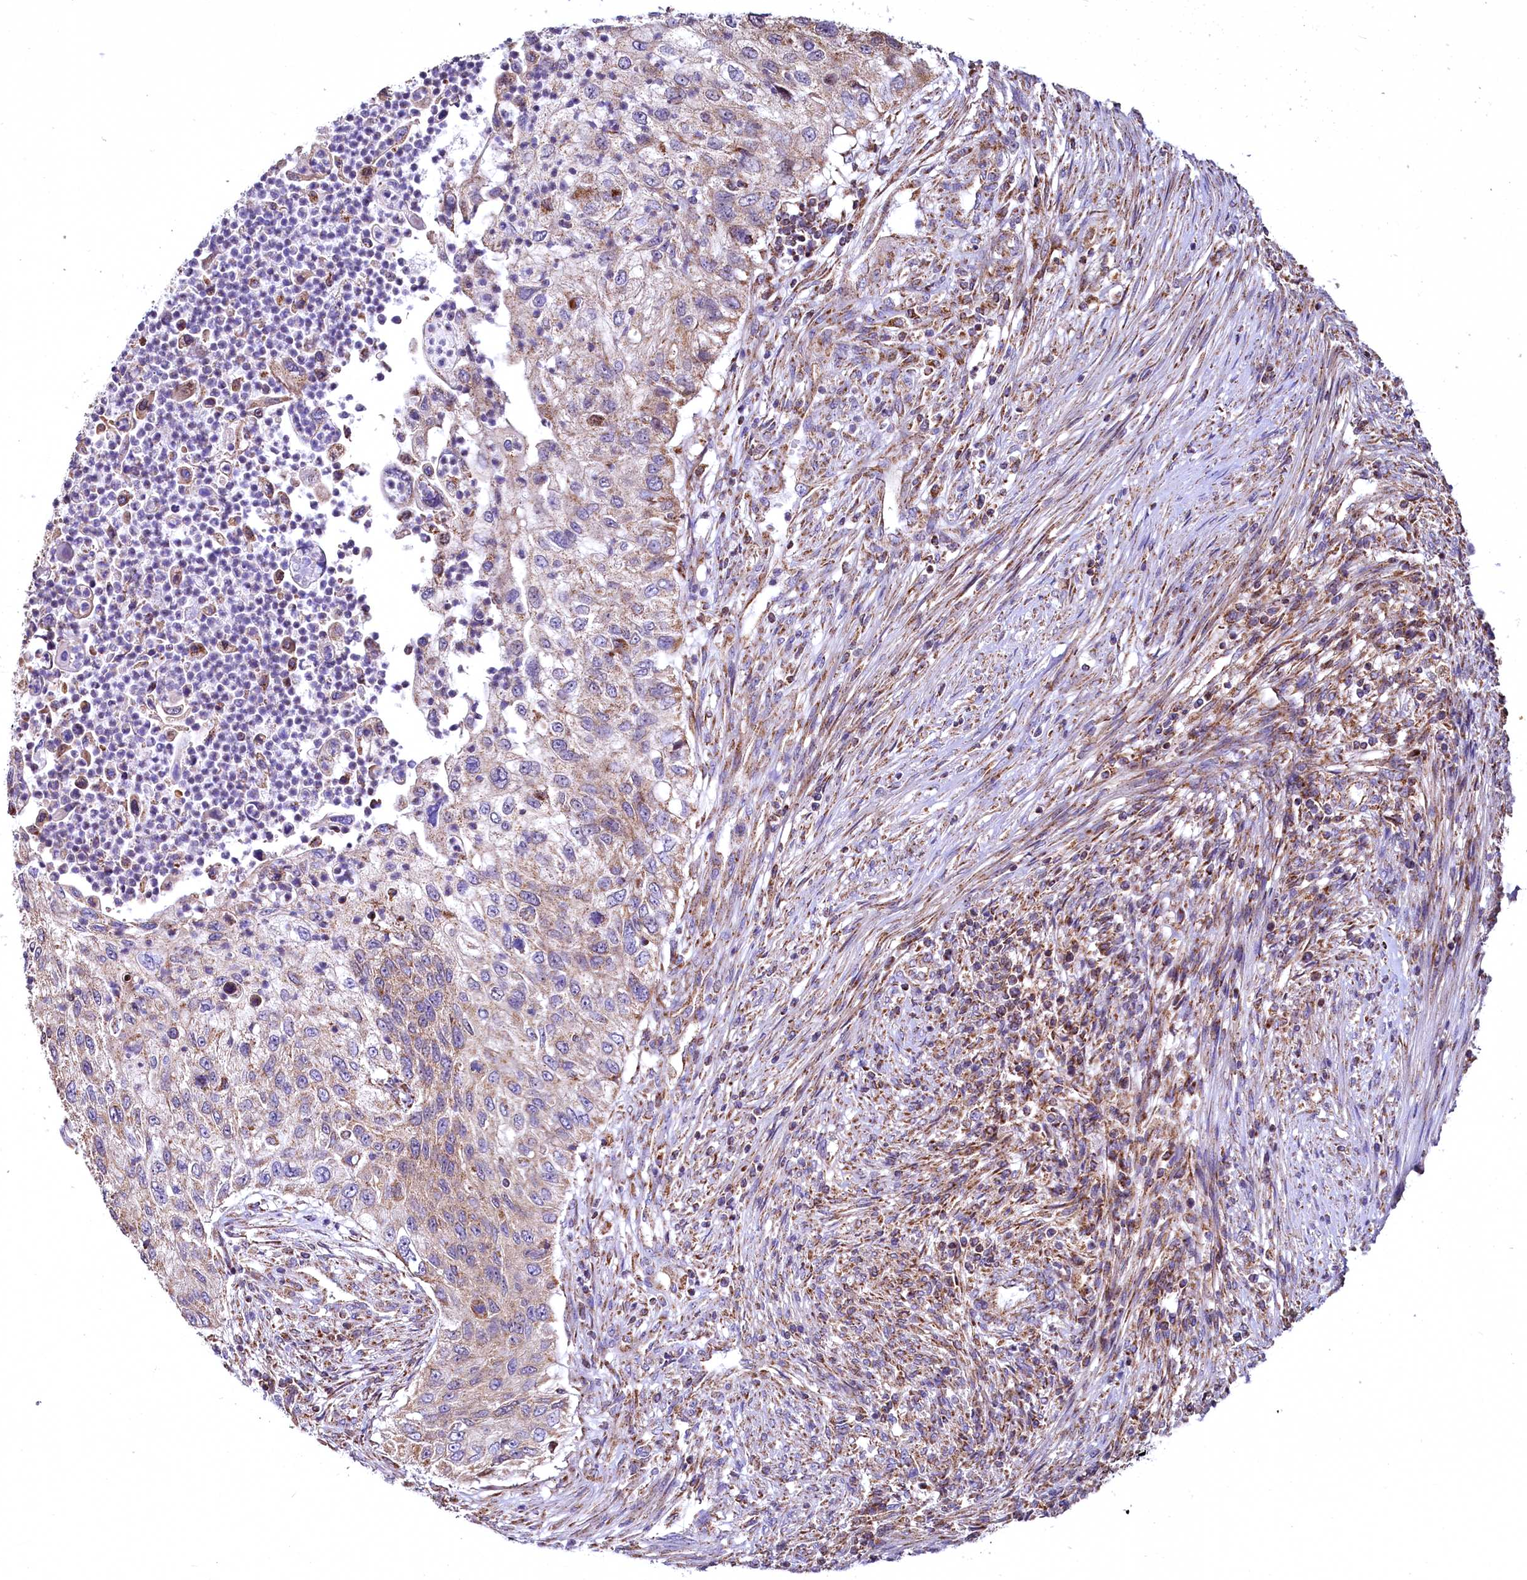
{"staining": {"intensity": "moderate", "quantity": "<25%", "location": "cytoplasmic/membranous"}, "tissue": "urothelial cancer", "cell_type": "Tumor cells", "image_type": "cancer", "snomed": [{"axis": "morphology", "description": "Urothelial carcinoma, High grade"}, {"axis": "topography", "description": "Urinary bladder"}], "caption": "DAB immunohistochemical staining of human high-grade urothelial carcinoma exhibits moderate cytoplasmic/membranous protein positivity in approximately <25% of tumor cells.", "gene": "NUDT15", "patient": {"sex": "female", "age": 60}}